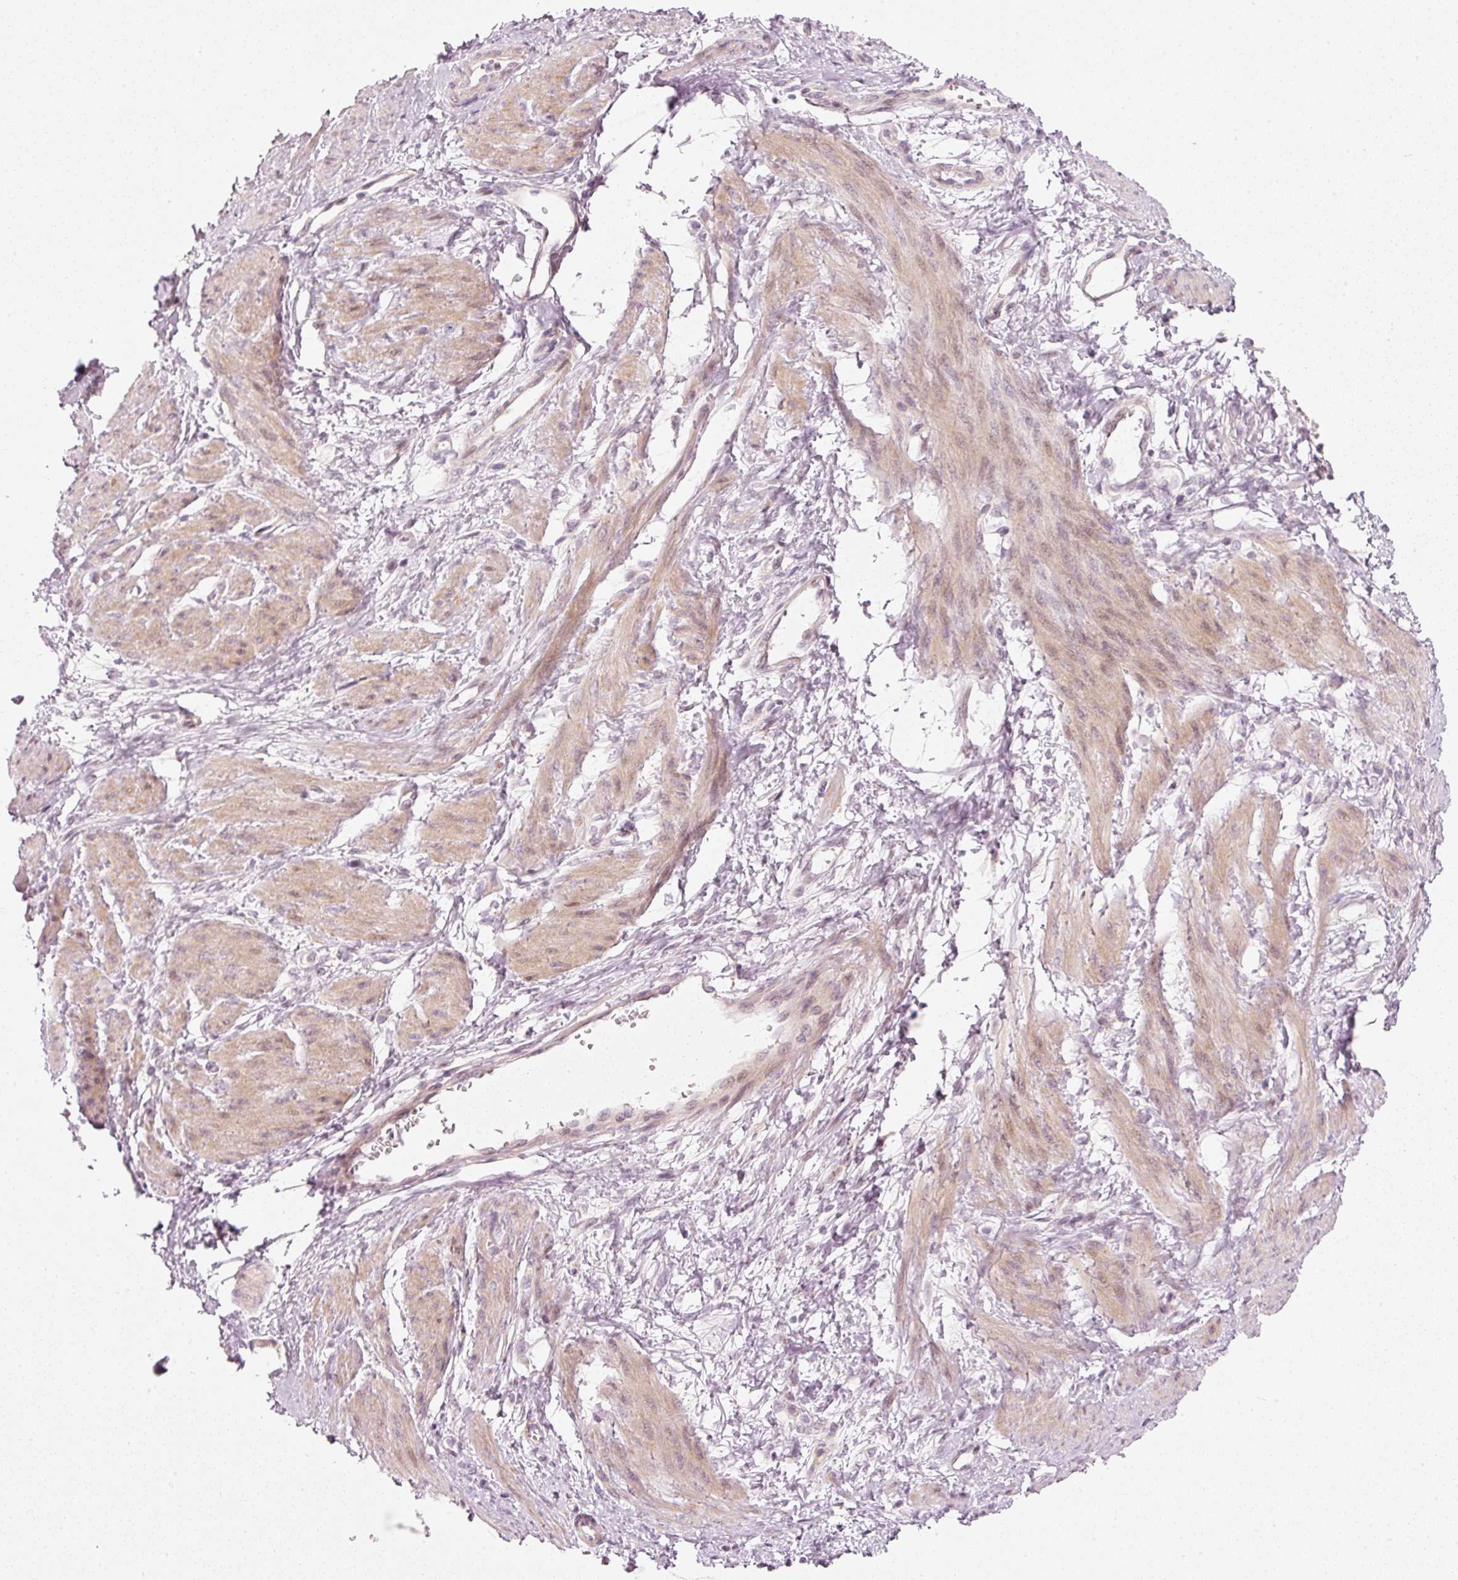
{"staining": {"intensity": "moderate", "quantity": "25%-75%", "location": "cytoplasmic/membranous"}, "tissue": "smooth muscle", "cell_type": "Smooth muscle cells", "image_type": "normal", "snomed": [{"axis": "morphology", "description": "Normal tissue, NOS"}, {"axis": "topography", "description": "Smooth muscle"}, {"axis": "topography", "description": "Uterus"}], "caption": "DAB (3,3'-diaminobenzidine) immunohistochemical staining of benign human smooth muscle demonstrates moderate cytoplasmic/membranous protein staining in approximately 25%-75% of smooth muscle cells.", "gene": "SLC20A1", "patient": {"sex": "female", "age": 39}}